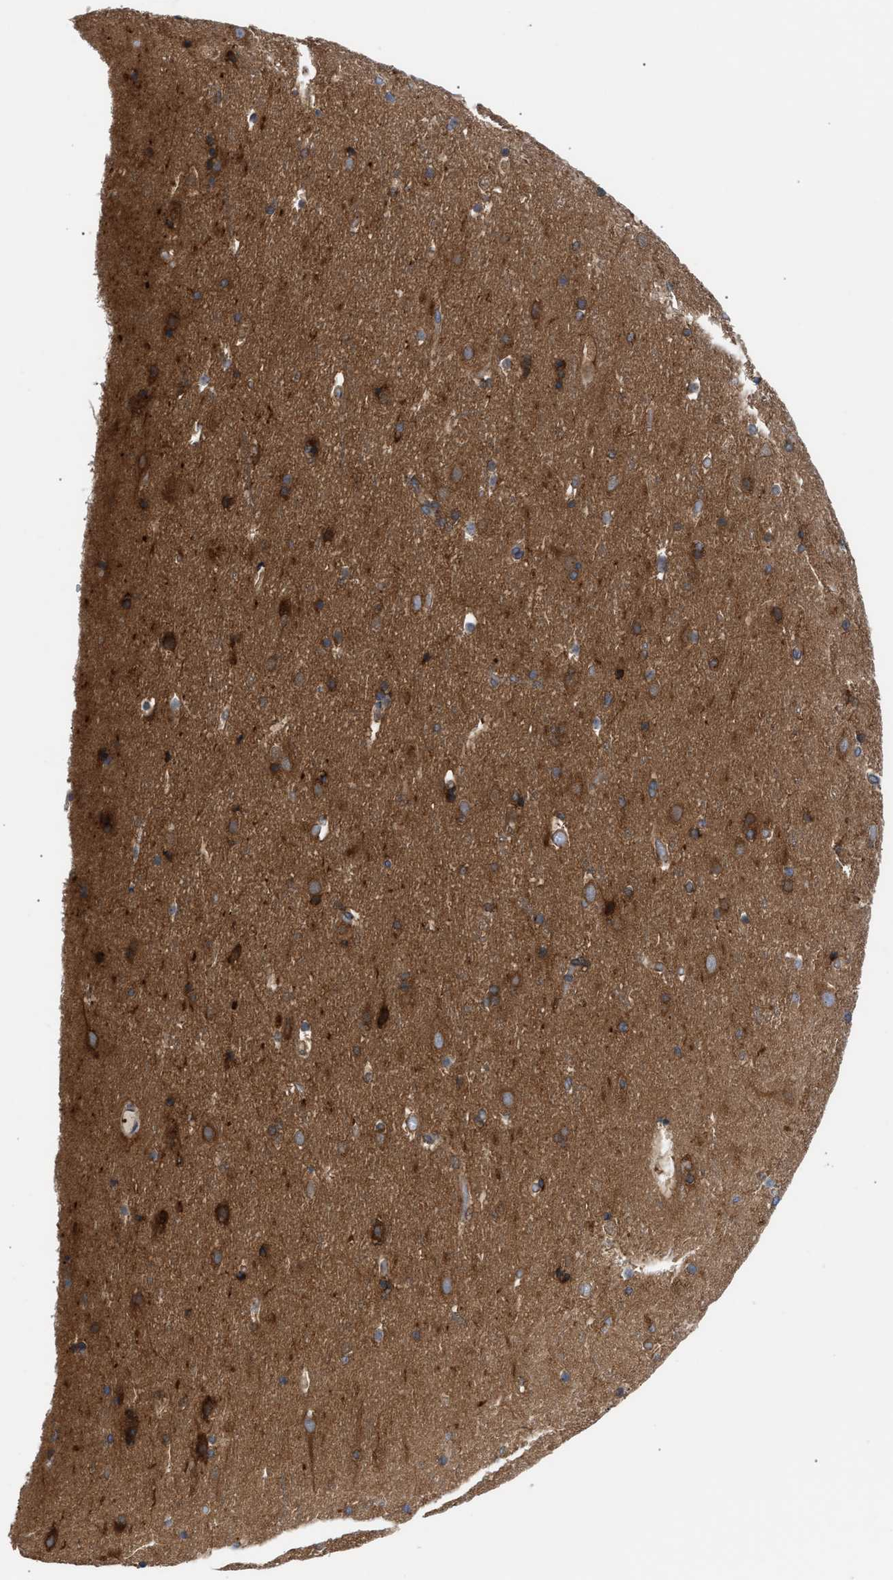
{"staining": {"intensity": "moderate", "quantity": "25%-75%", "location": "cytoplasmic/membranous"}, "tissue": "cerebral cortex", "cell_type": "Endothelial cells", "image_type": "normal", "snomed": [{"axis": "morphology", "description": "Normal tissue, NOS"}, {"axis": "topography", "description": "Cerebral cortex"}], "caption": "An IHC photomicrograph of benign tissue is shown. Protein staining in brown highlights moderate cytoplasmic/membranous positivity in cerebral cortex within endothelial cells.", "gene": "LAPTM4B", "patient": {"sex": "male", "age": 45}}